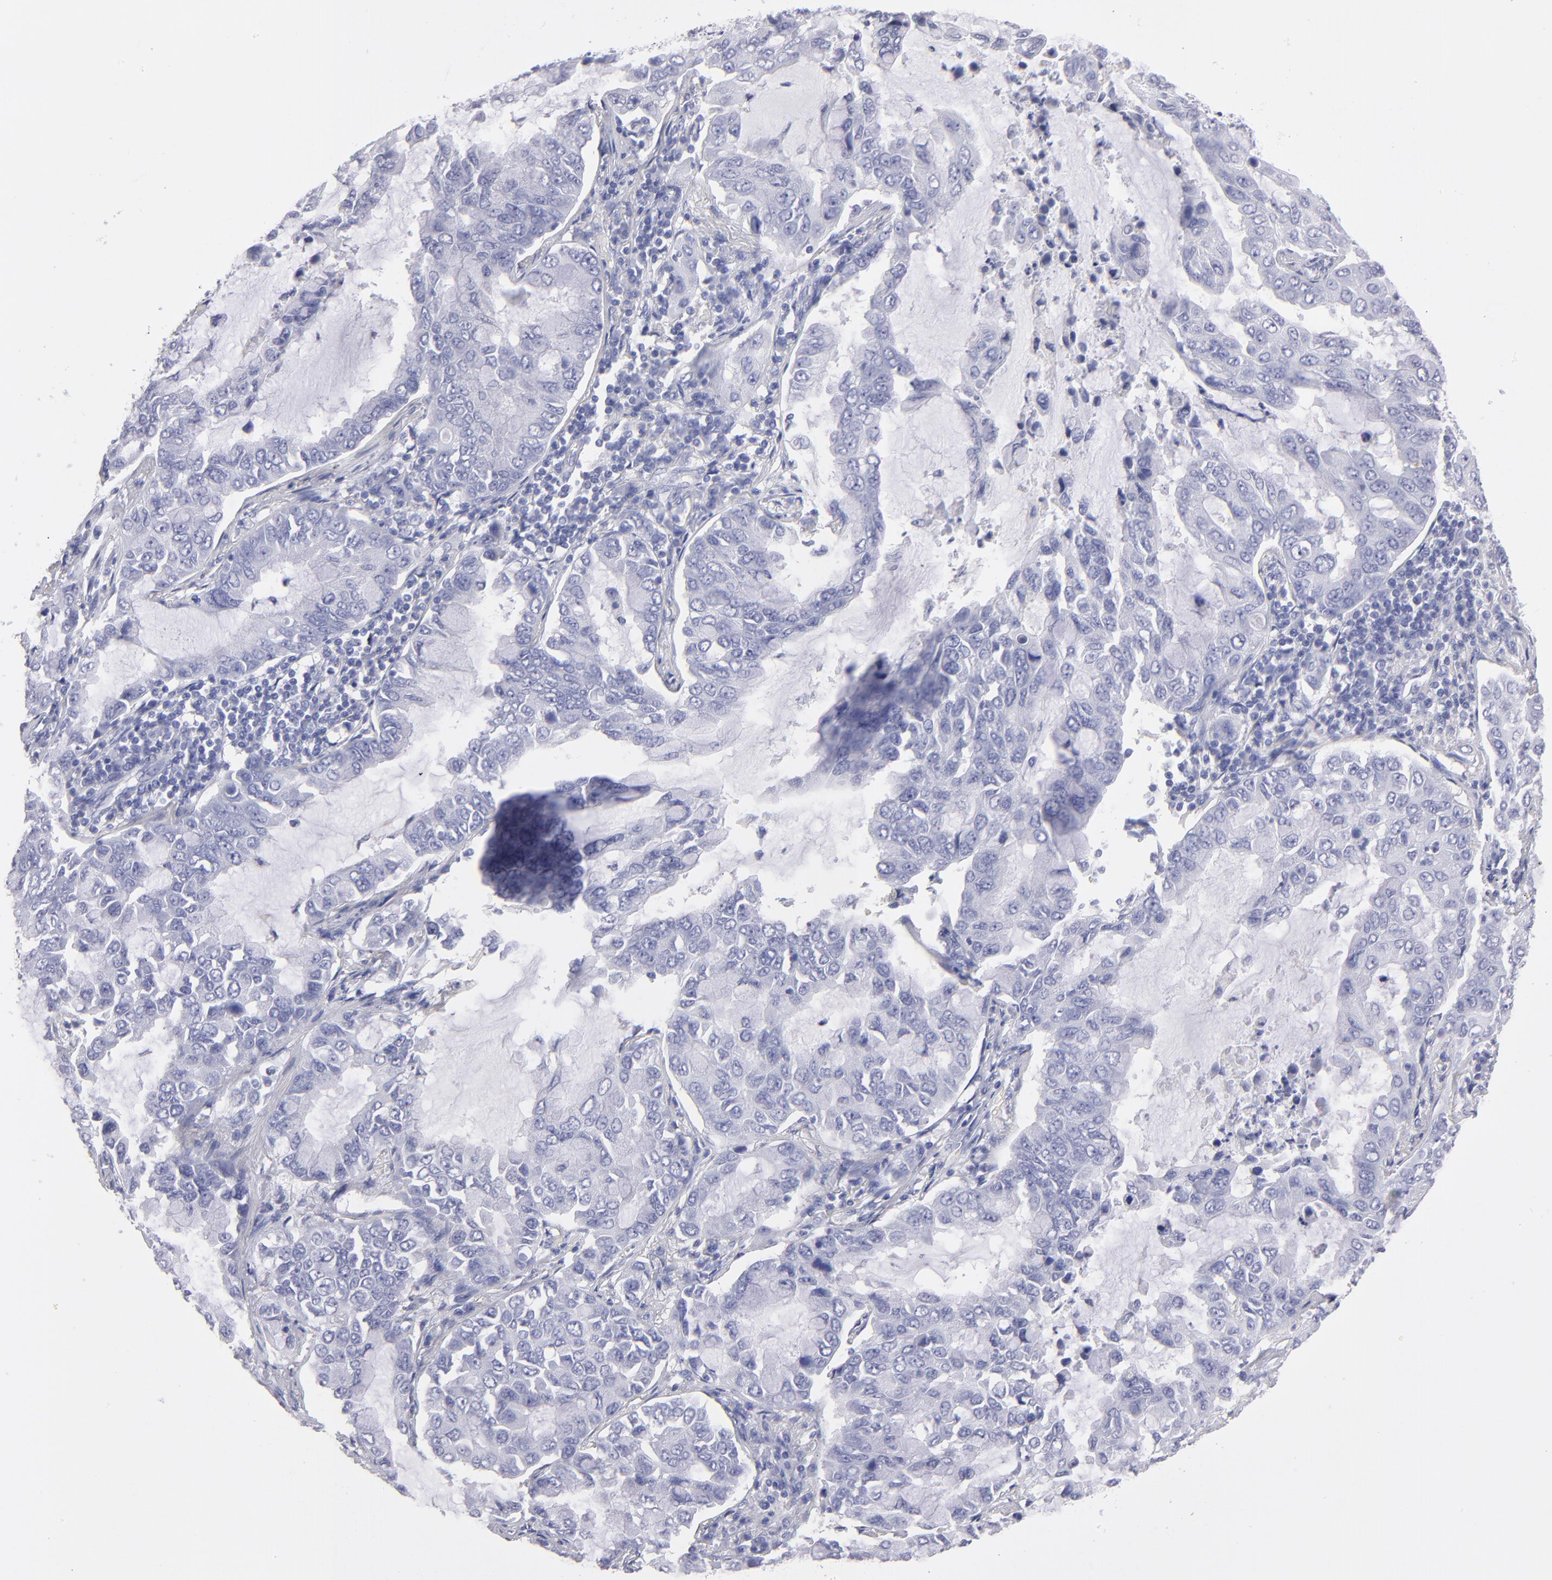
{"staining": {"intensity": "negative", "quantity": "none", "location": "none"}, "tissue": "lung cancer", "cell_type": "Tumor cells", "image_type": "cancer", "snomed": [{"axis": "morphology", "description": "Adenocarcinoma, NOS"}, {"axis": "topography", "description": "Lung"}], "caption": "A histopathology image of adenocarcinoma (lung) stained for a protein displays no brown staining in tumor cells. (Immunohistochemistry (ihc), brightfield microscopy, high magnification).", "gene": "MB", "patient": {"sex": "male", "age": 64}}